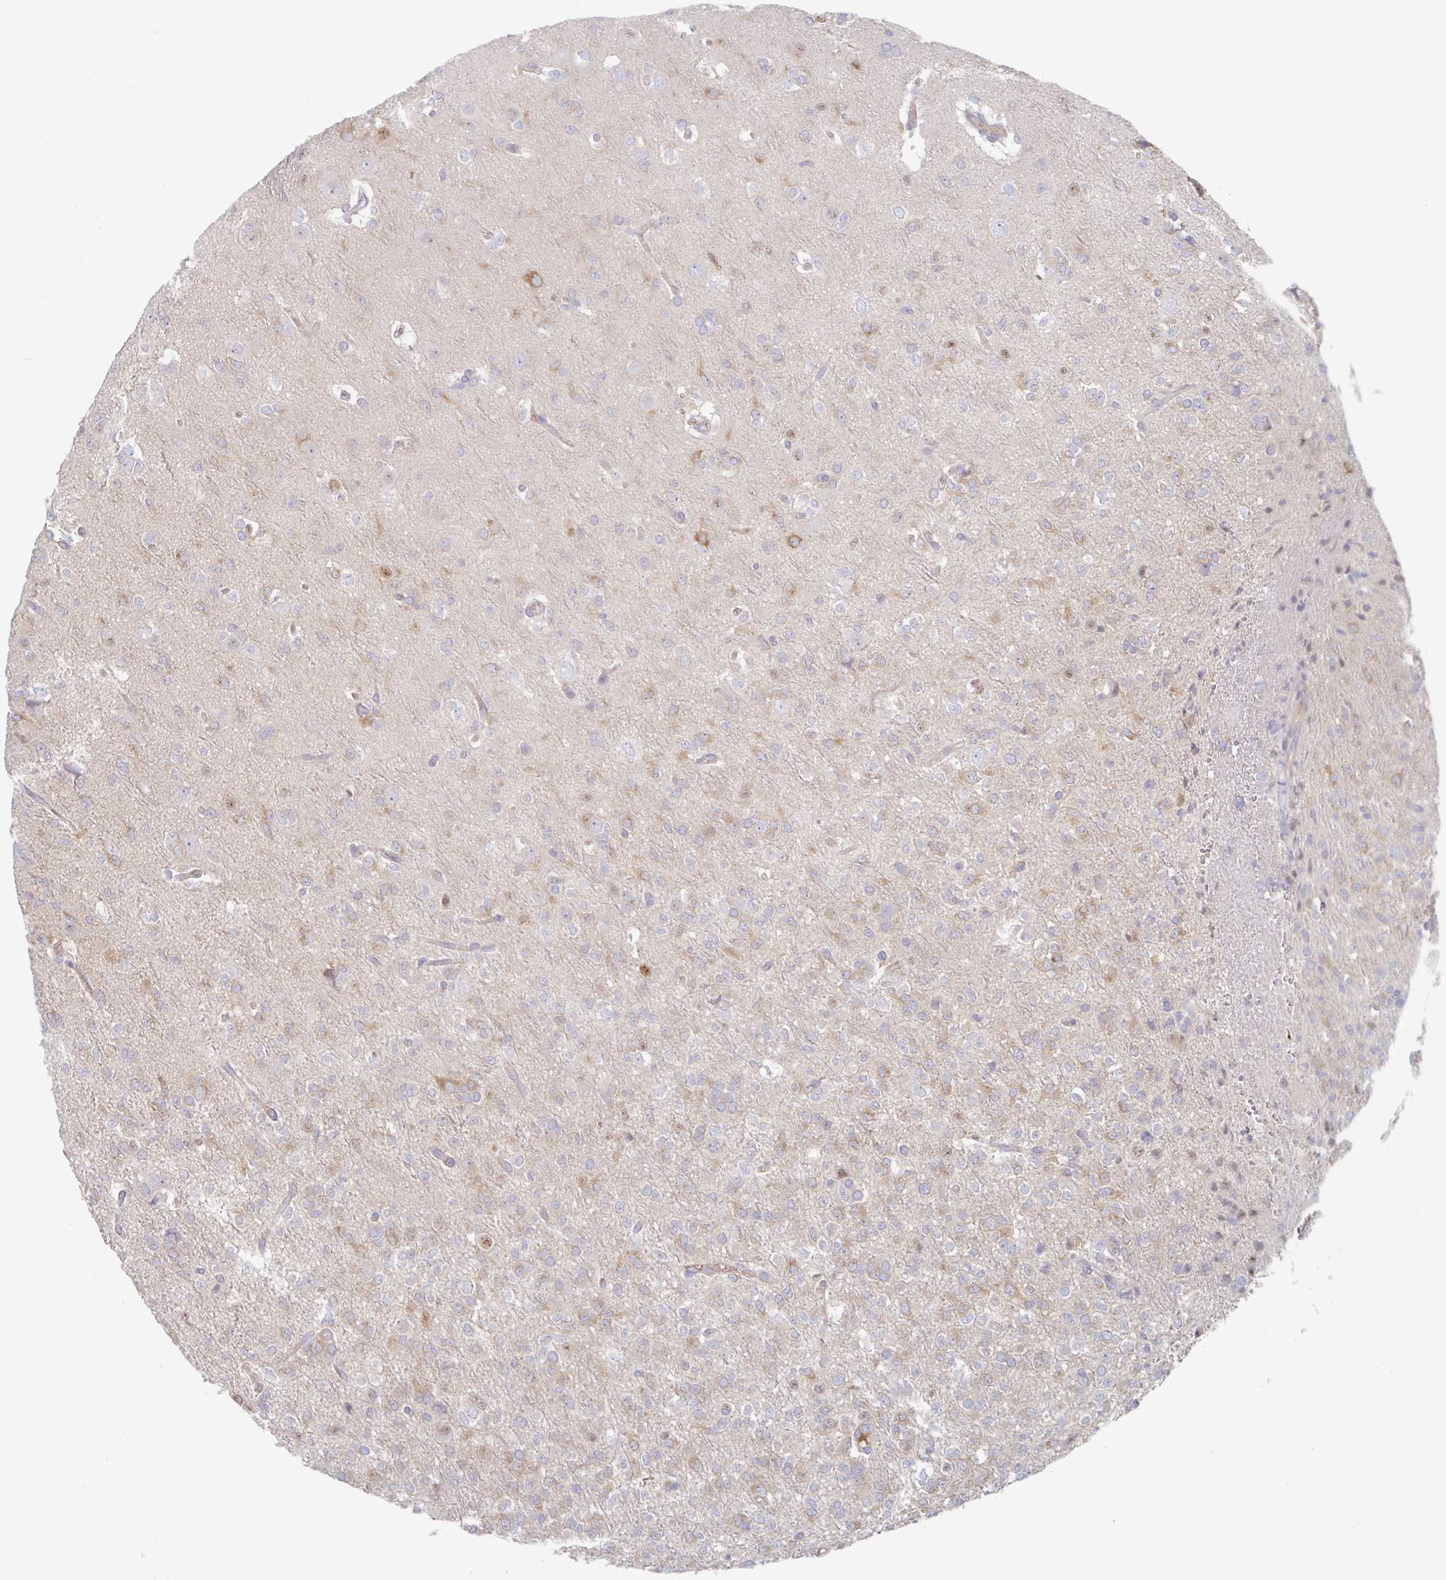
{"staining": {"intensity": "negative", "quantity": "none", "location": "none"}, "tissue": "glioma", "cell_type": "Tumor cells", "image_type": "cancer", "snomed": [{"axis": "morphology", "description": "Glioma, malignant, Low grade"}, {"axis": "topography", "description": "Brain"}], "caption": "An image of glioma stained for a protein exhibits no brown staining in tumor cells.", "gene": "AMPD2", "patient": {"sex": "female", "age": 33}}